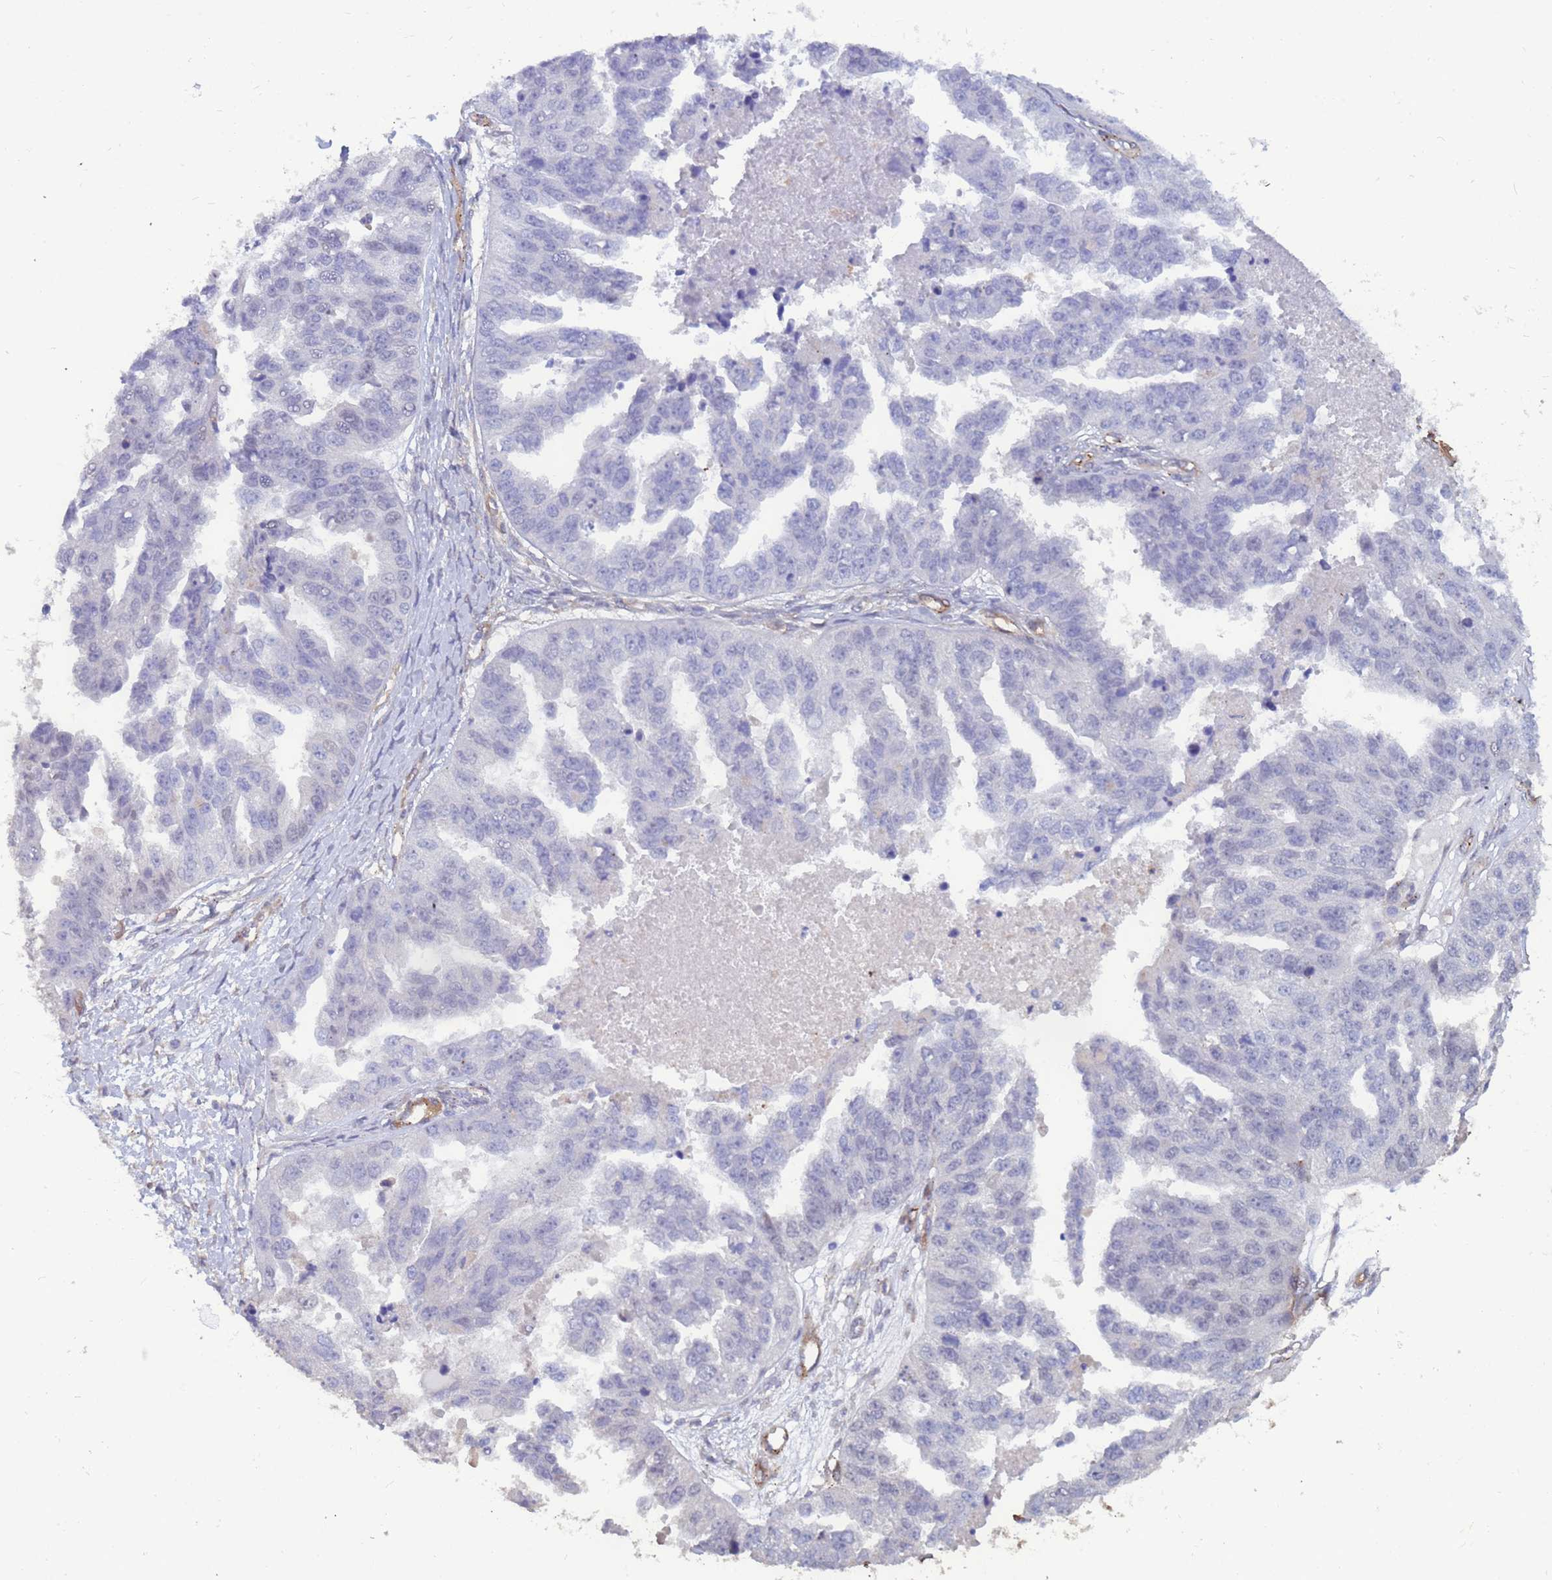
{"staining": {"intensity": "negative", "quantity": "none", "location": "none"}, "tissue": "ovarian cancer", "cell_type": "Tumor cells", "image_type": "cancer", "snomed": [{"axis": "morphology", "description": "Cystadenocarcinoma, serous, NOS"}, {"axis": "topography", "description": "Ovary"}], "caption": "High magnification brightfield microscopy of ovarian cancer (serous cystadenocarcinoma) stained with DAB (3,3'-diaminobenzidine) (brown) and counterstained with hematoxylin (blue): tumor cells show no significant staining.", "gene": "EHD2", "patient": {"sex": "female", "age": 58}}